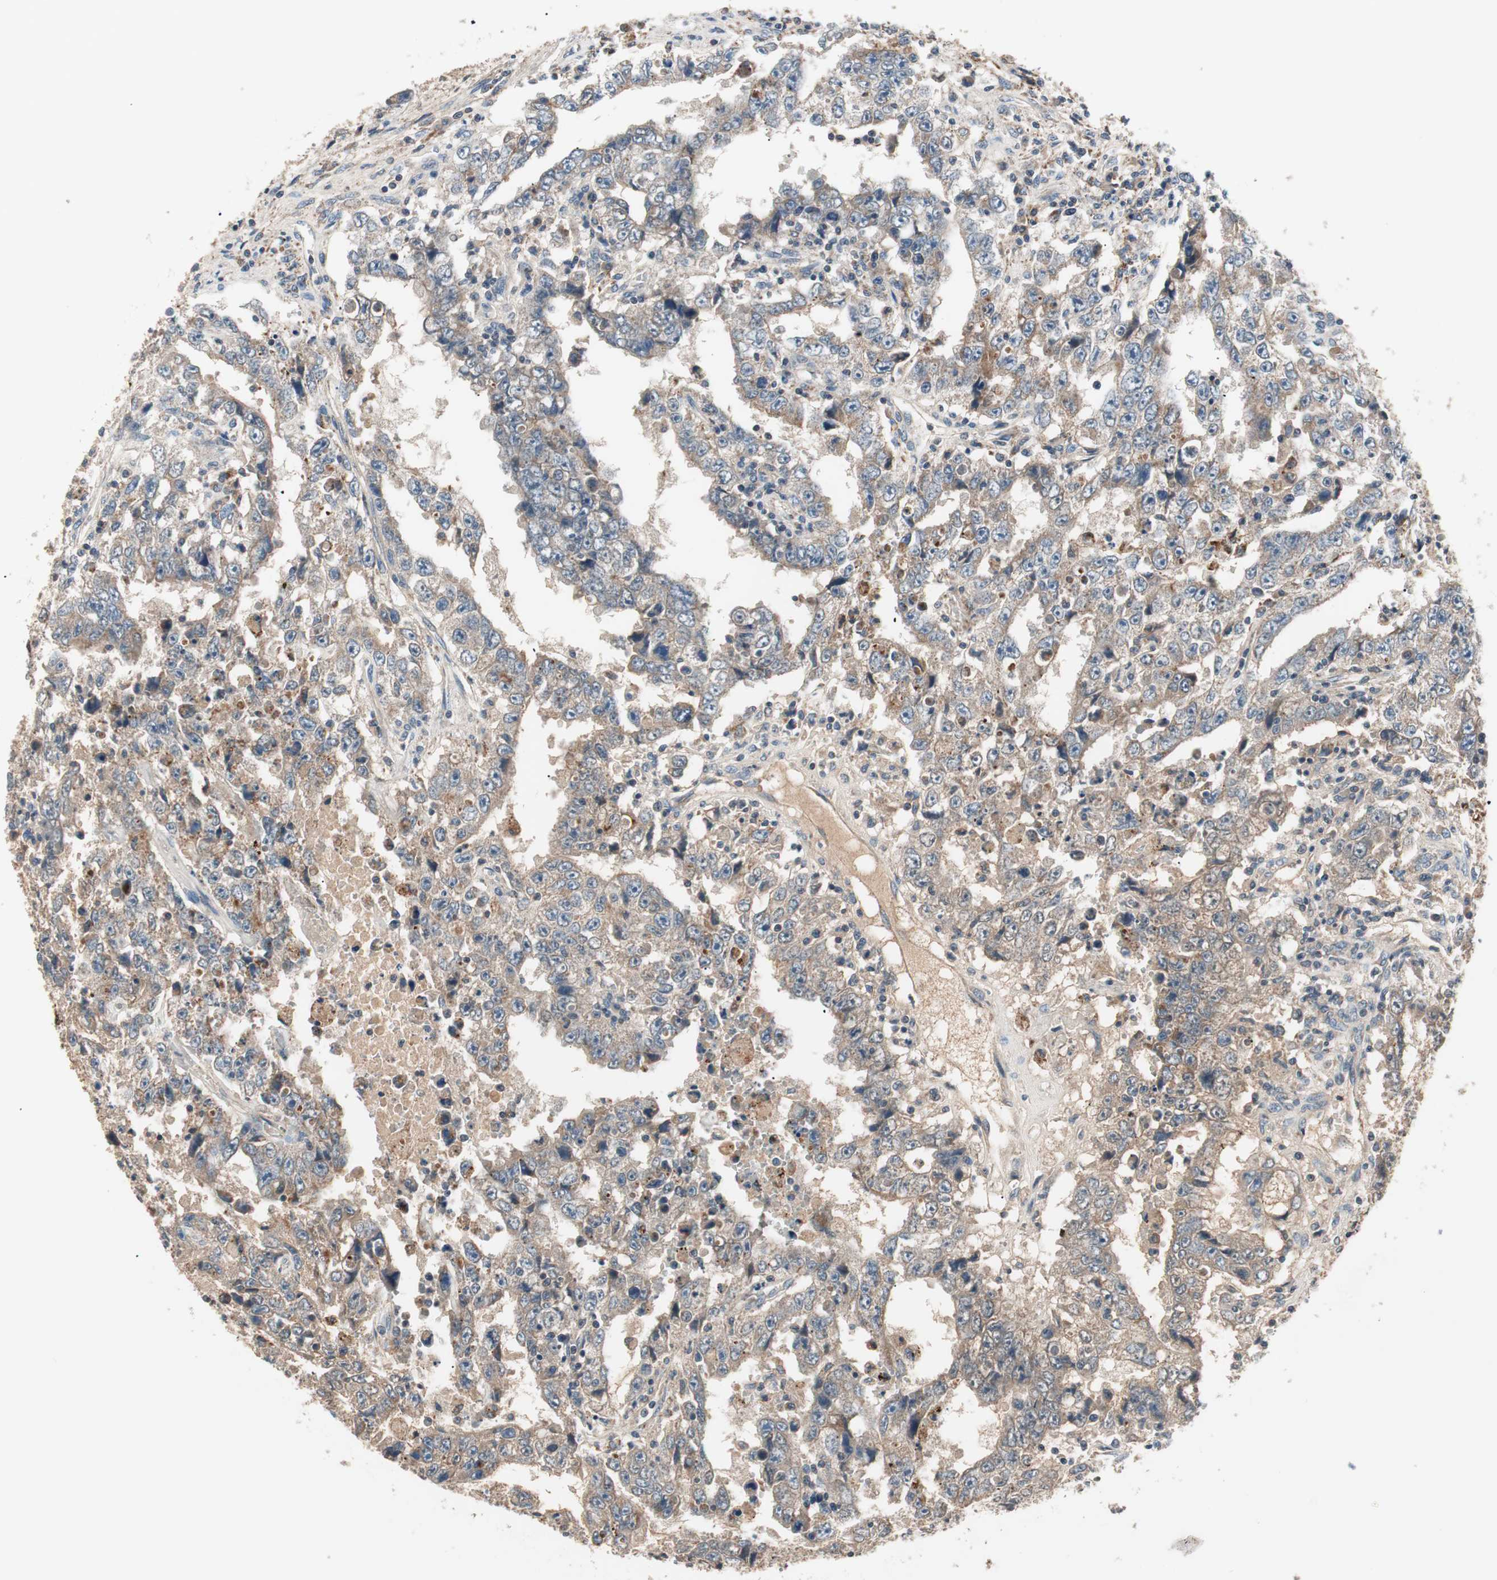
{"staining": {"intensity": "moderate", "quantity": ">75%", "location": "cytoplasmic/membranous"}, "tissue": "testis cancer", "cell_type": "Tumor cells", "image_type": "cancer", "snomed": [{"axis": "morphology", "description": "Carcinoma, Embryonal, NOS"}, {"axis": "topography", "description": "Testis"}], "caption": "Immunohistochemistry (DAB) staining of human testis embryonal carcinoma reveals moderate cytoplasmic/membranous protein positivity in approximately >75% of tumor cells.", "gene": "HPN", "patient": {"sex": "male", "age": 26}}